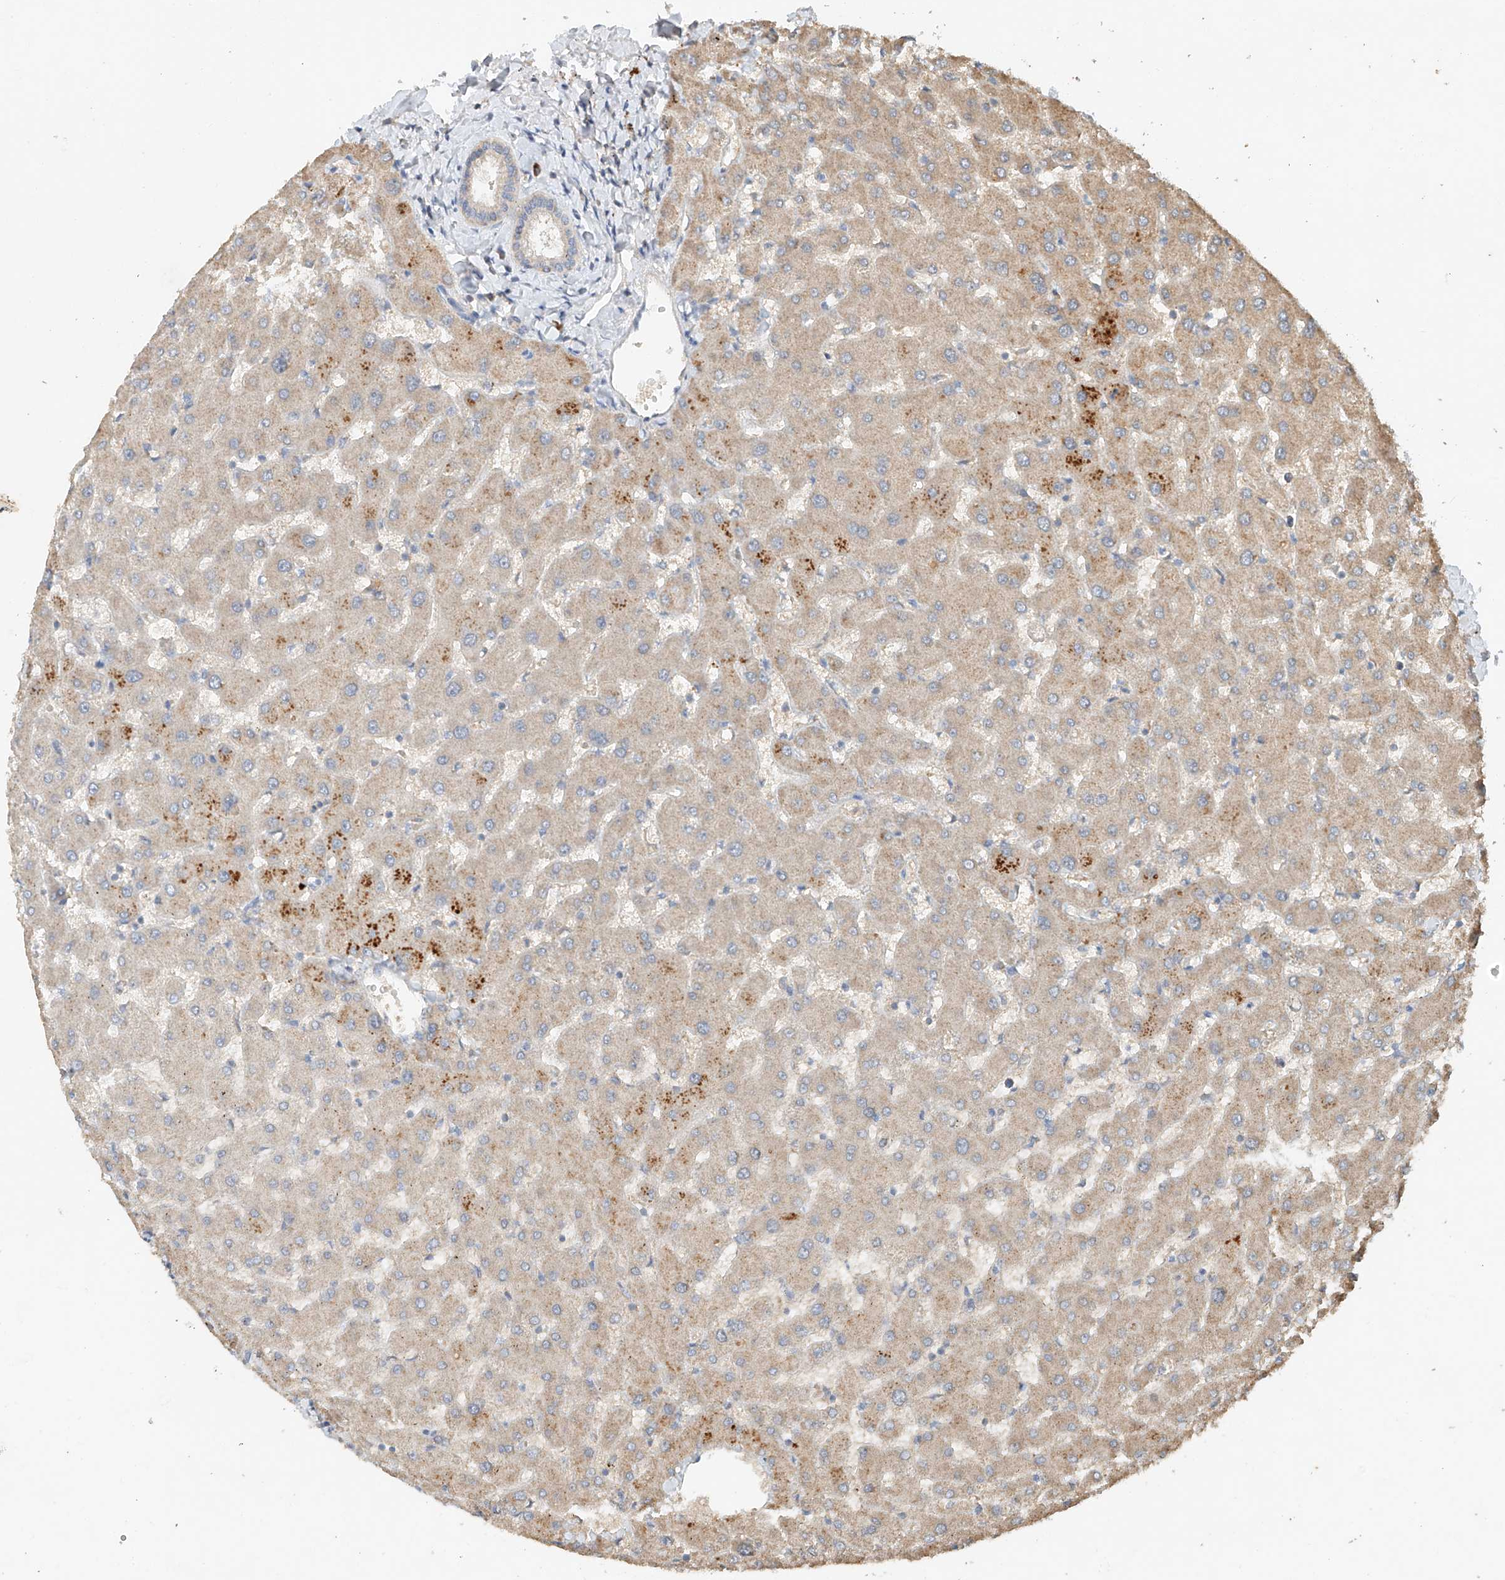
{"staining": {"intensity": "weak", "quantity": "<25%", "location": "cytoplasmic/membranous"}, "tissue": "liver", "cell_type": "Cholangiocytes", "image_type": "normal", "snomed": [{"axis": "morphology", "description": "Normal tissue, NOS"}, {"axis": "topography", "description": "Liver"}], "caption": "Protein analysis of normal liver displays no significant positivity in cholangiocytes. (Stains: DAB (3,3'-diaminobenzidine) immunohistochemistry with hematoxylin counter stain, Microscopy: brightfield microscopy at high magnification).", "gene": "GNB1L", "patient": {"sex": "female", "age": 63}}